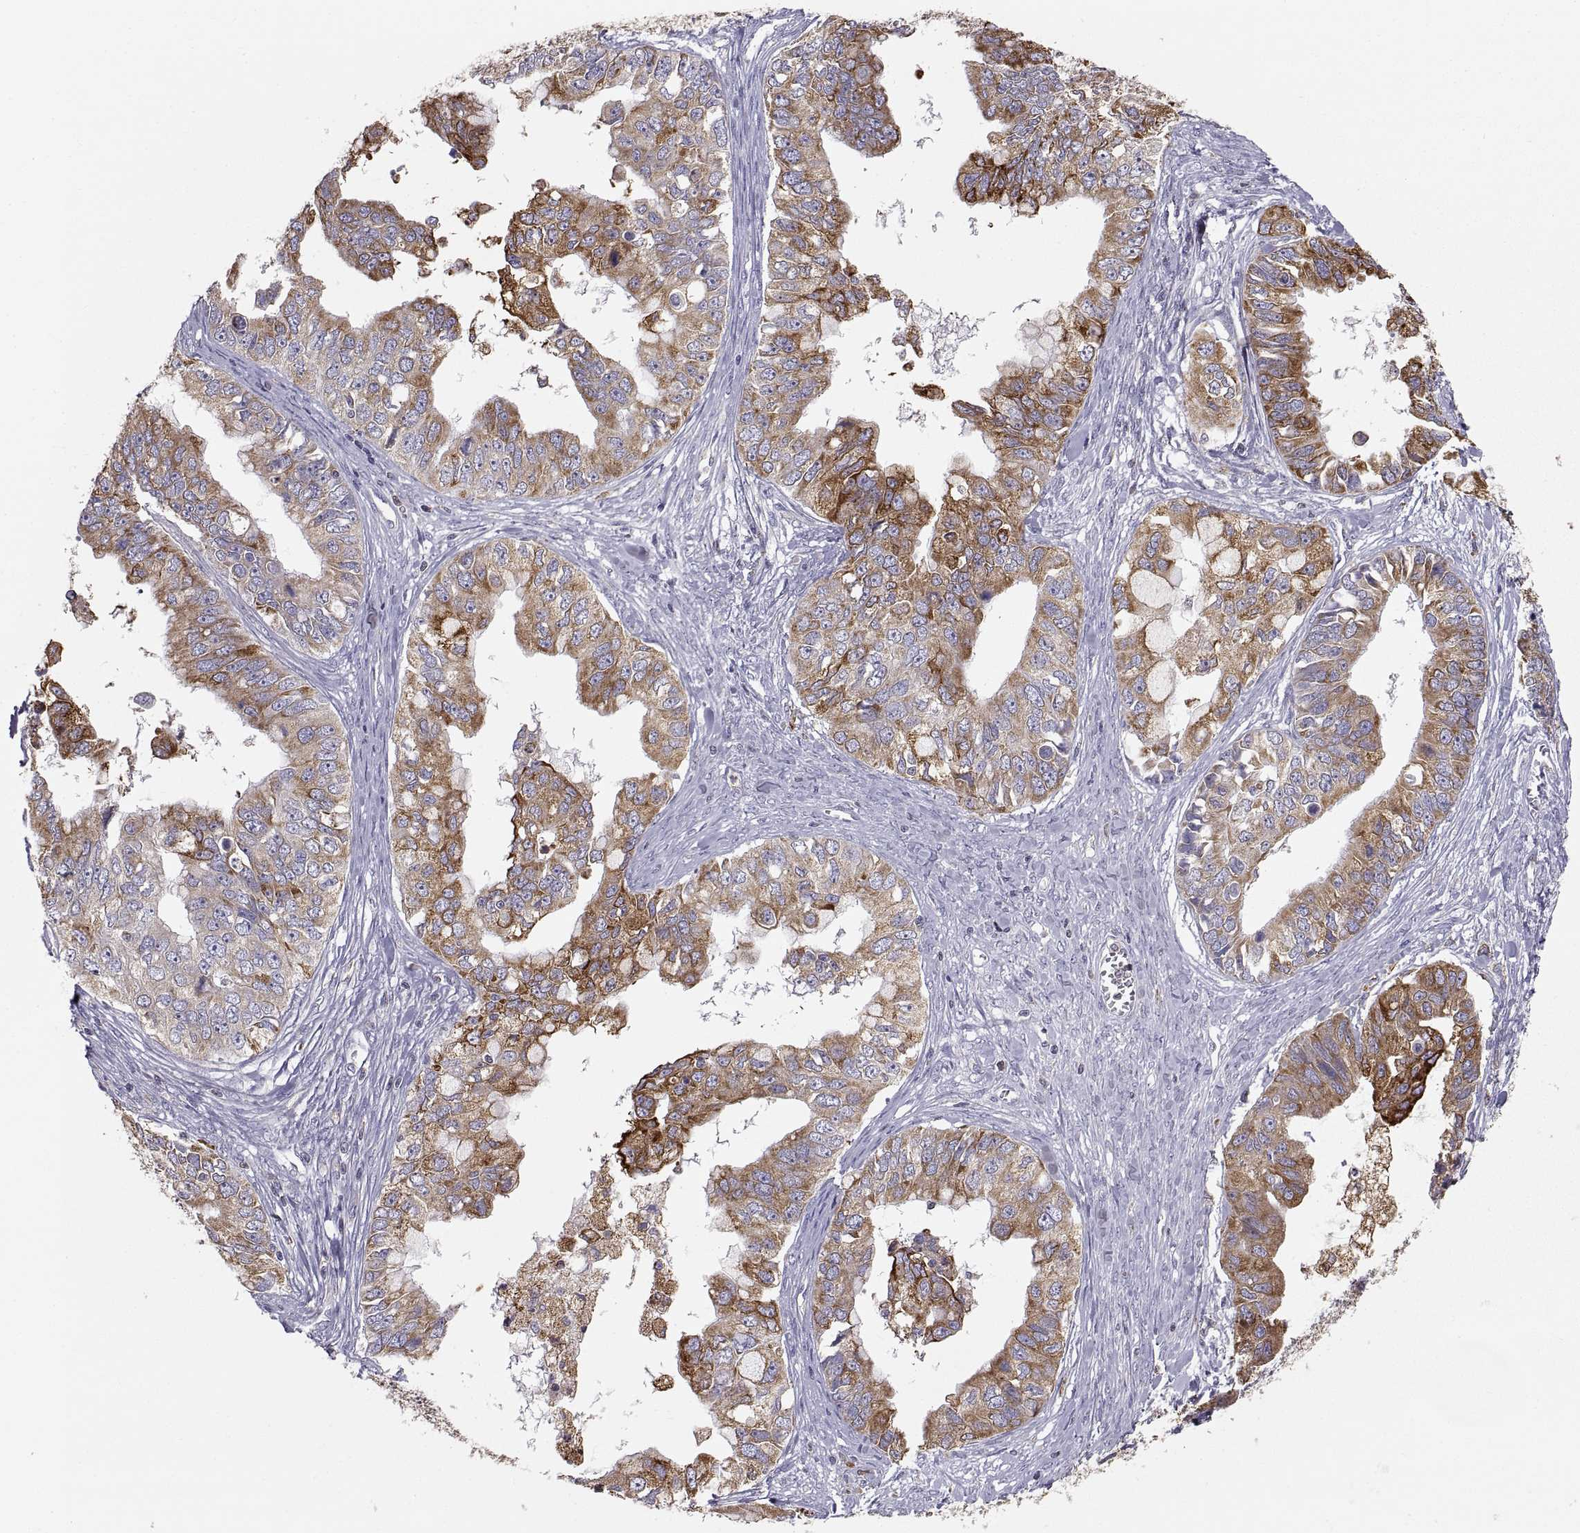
{"staining": {"intensity": "moderate", "quantity": ">75%", "location": "cytoplasmic/membranous"}, "tissue": "ovarian cancer", "cell_type": "Tumor cells", "image_type": "cancer", "snomed": [{"axis": "morphology", "description": "Cystadenocarcinoma, mucinous, NOS"}, {"axis": "topography", "description": "Ovary"}], "caption": "Ovarian mucinous cystadenocarcinoma tissue displays moderate cytoplasmic/membranous positivity in approximately >75% of tumor cells", "gene": "ERO1A", "patient": {"sex": "female", "age": 76}}